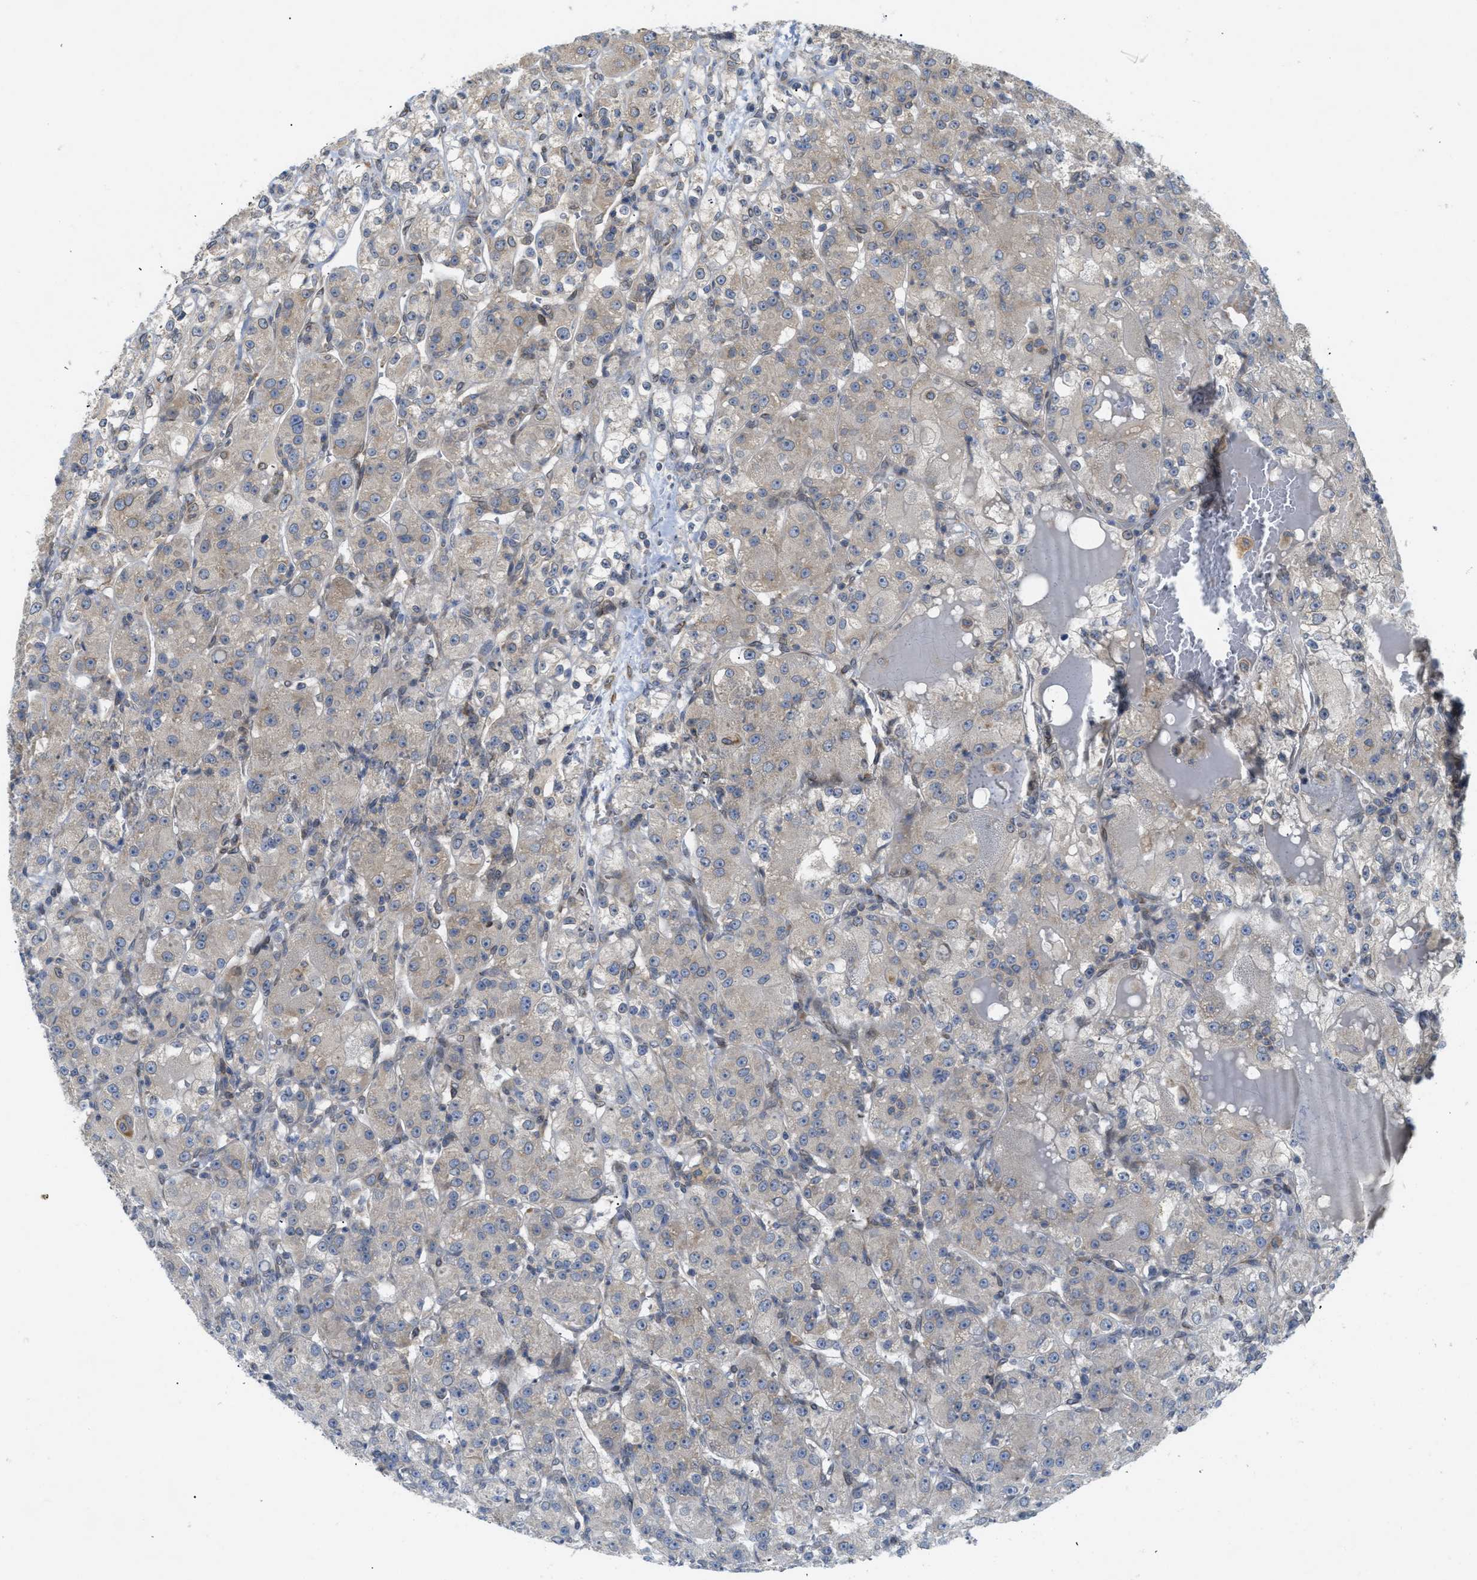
{"staining": {"intensity": "weak", "quantity": "25%-75%", "location": "cytoplasmic/membranous"}, "tissue": "renal cancer", "cell_type": "Tumor cells", "image_type": "cancer", "snomed": [{"axis": "morphology", "description": "Normal tissue, NOS"}, {"axis": "morphology", "description": "Adenocarcinoma, NOS"}, {"axis": "topography", "description": "Kidney"}], "caption": "Human renal adenocarcinoma stained for a protein (brown) shows weak cytoplasmic/membranous positive positivity in about 25%-75% of tumor cells.", "gene": "EIF2AK3", "patient": {"sex": "male", "age": 61}}